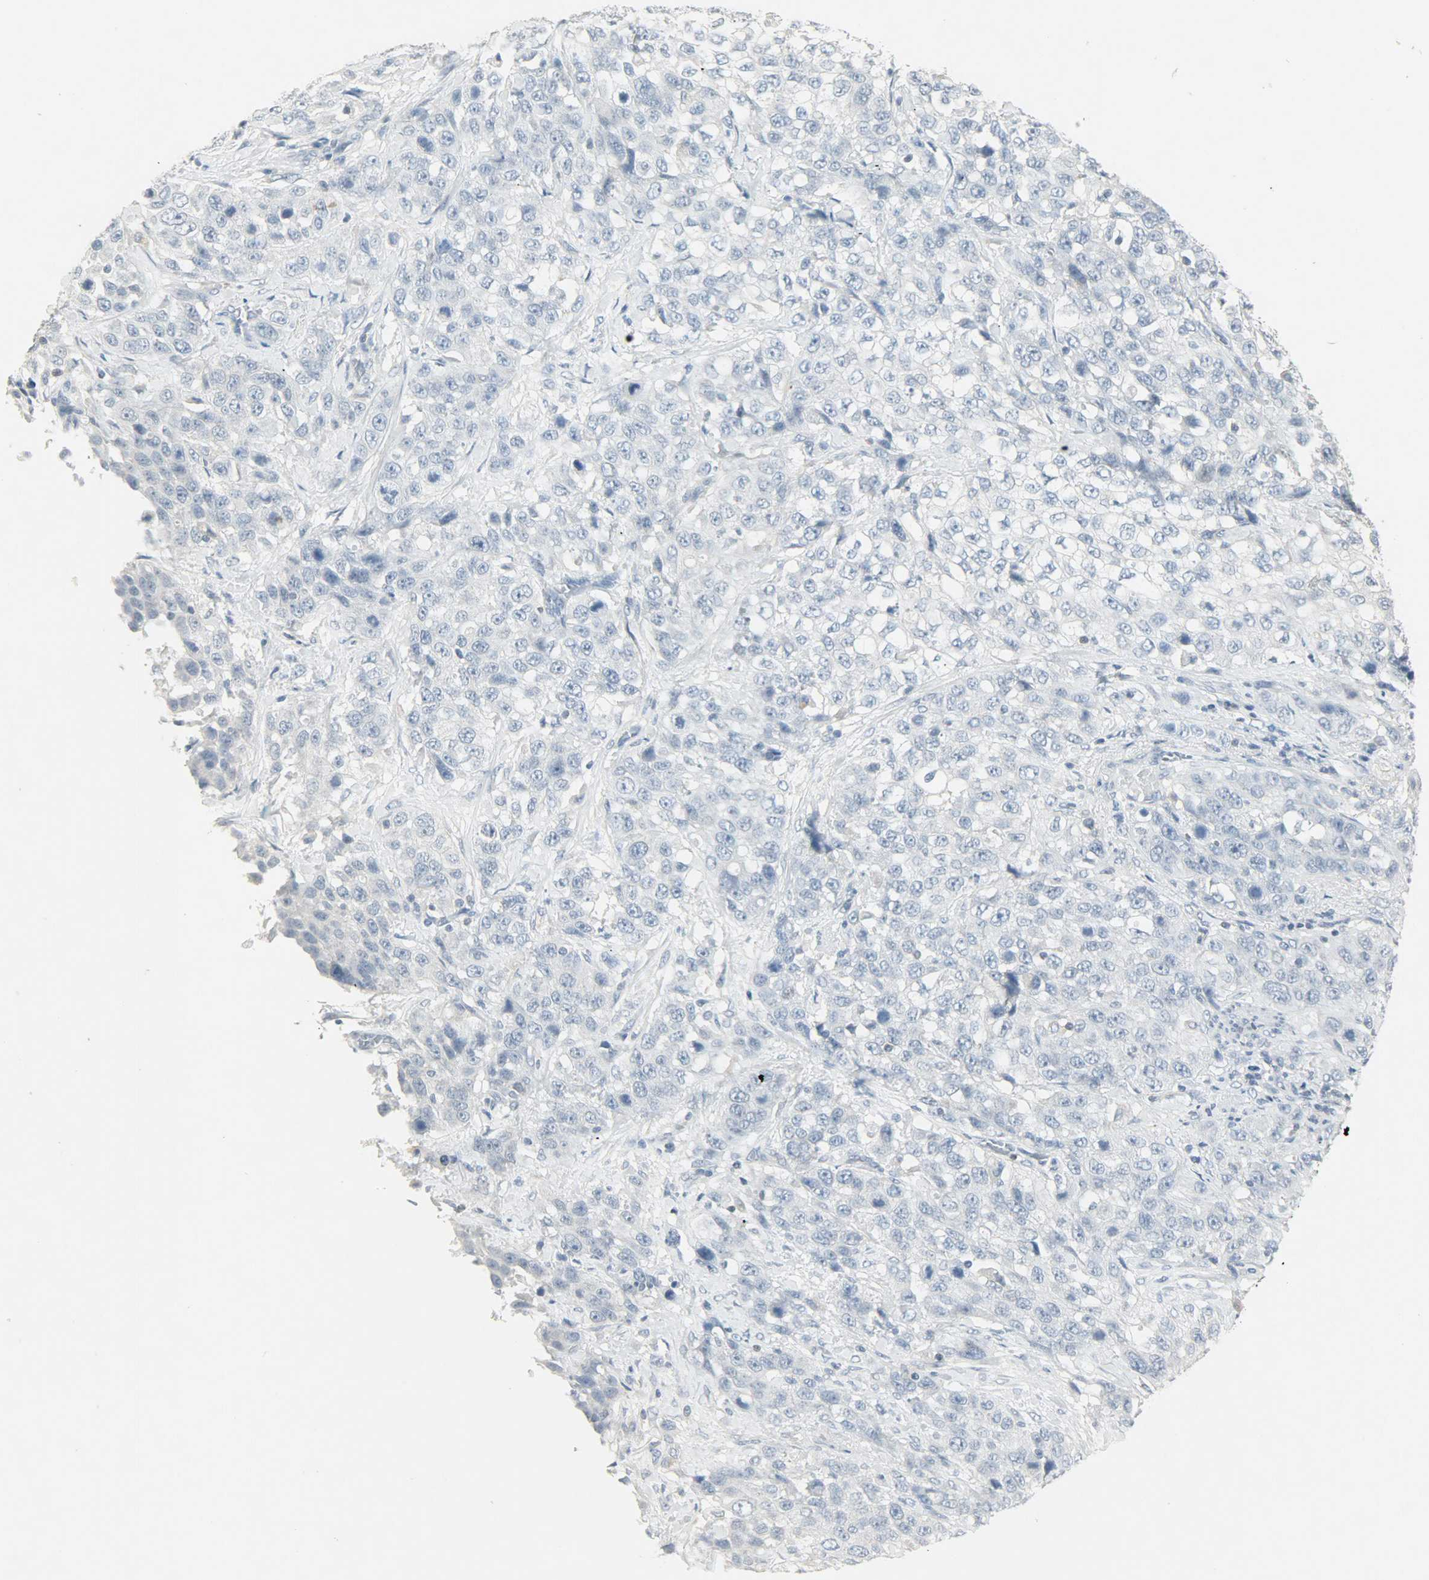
{"staining": {"intensity": "negative", "quantity": "none", "location": "none"}, "tissue": "stomach cancer", "cell_type": "Tumor cells", "image_type": "cancer", "snomed": [{"axis": "morphology", "description": "Normal tissue, NOS"}, {"axis": "morphology", "description": "Adenocarcinoma, NOS"}, {"axis": "topography", "description": "Stomach"}], "caption": "DAB (3,3'-diaminobenzidine) immunohistochemical staining of human stomach adenocarcinoma demonstrates no significant staining in tumor cells.", "gene": "CAMK4", "patient": {"sex": "male", "age": 48}}